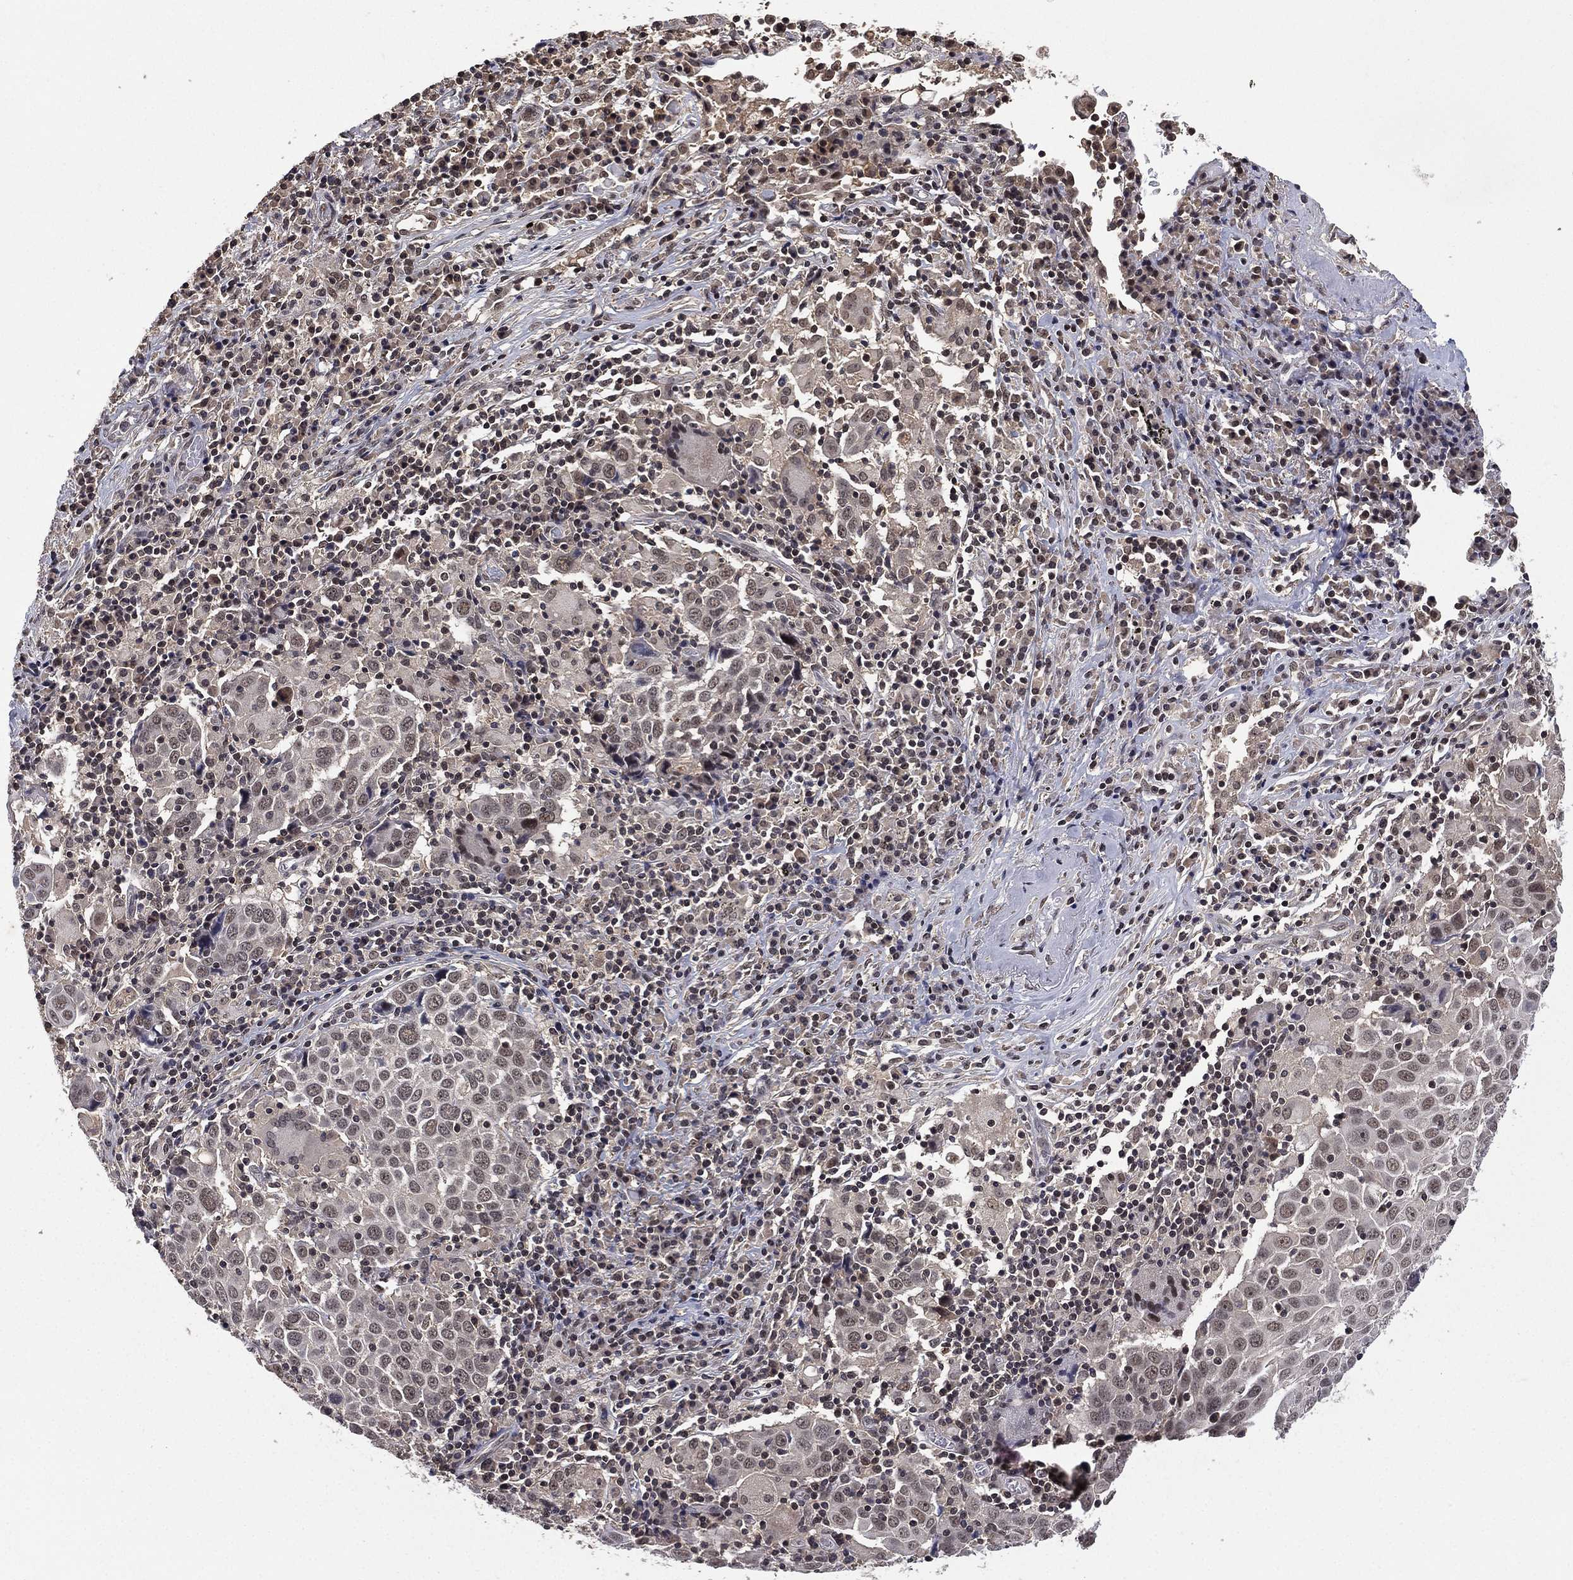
{"staining": {"intensity": "negative", "quantity": "none", "location": "none"}, "tissue": "lung cancer", "cell_type": "Tumor cells", "image_type": "cancer", "snomed": [{"axis": "morphology", "description": "Squamous cell carcinoma, NOS"}, {"axis": "topography", "description": "Lung"}], "caption": "IHC micrograph of human lung cancer stained for a protein (brown), which reveals no positivity in tumor cells.", "gene": "NELFCD", "patient": {"sex": "male", "age": 57}}